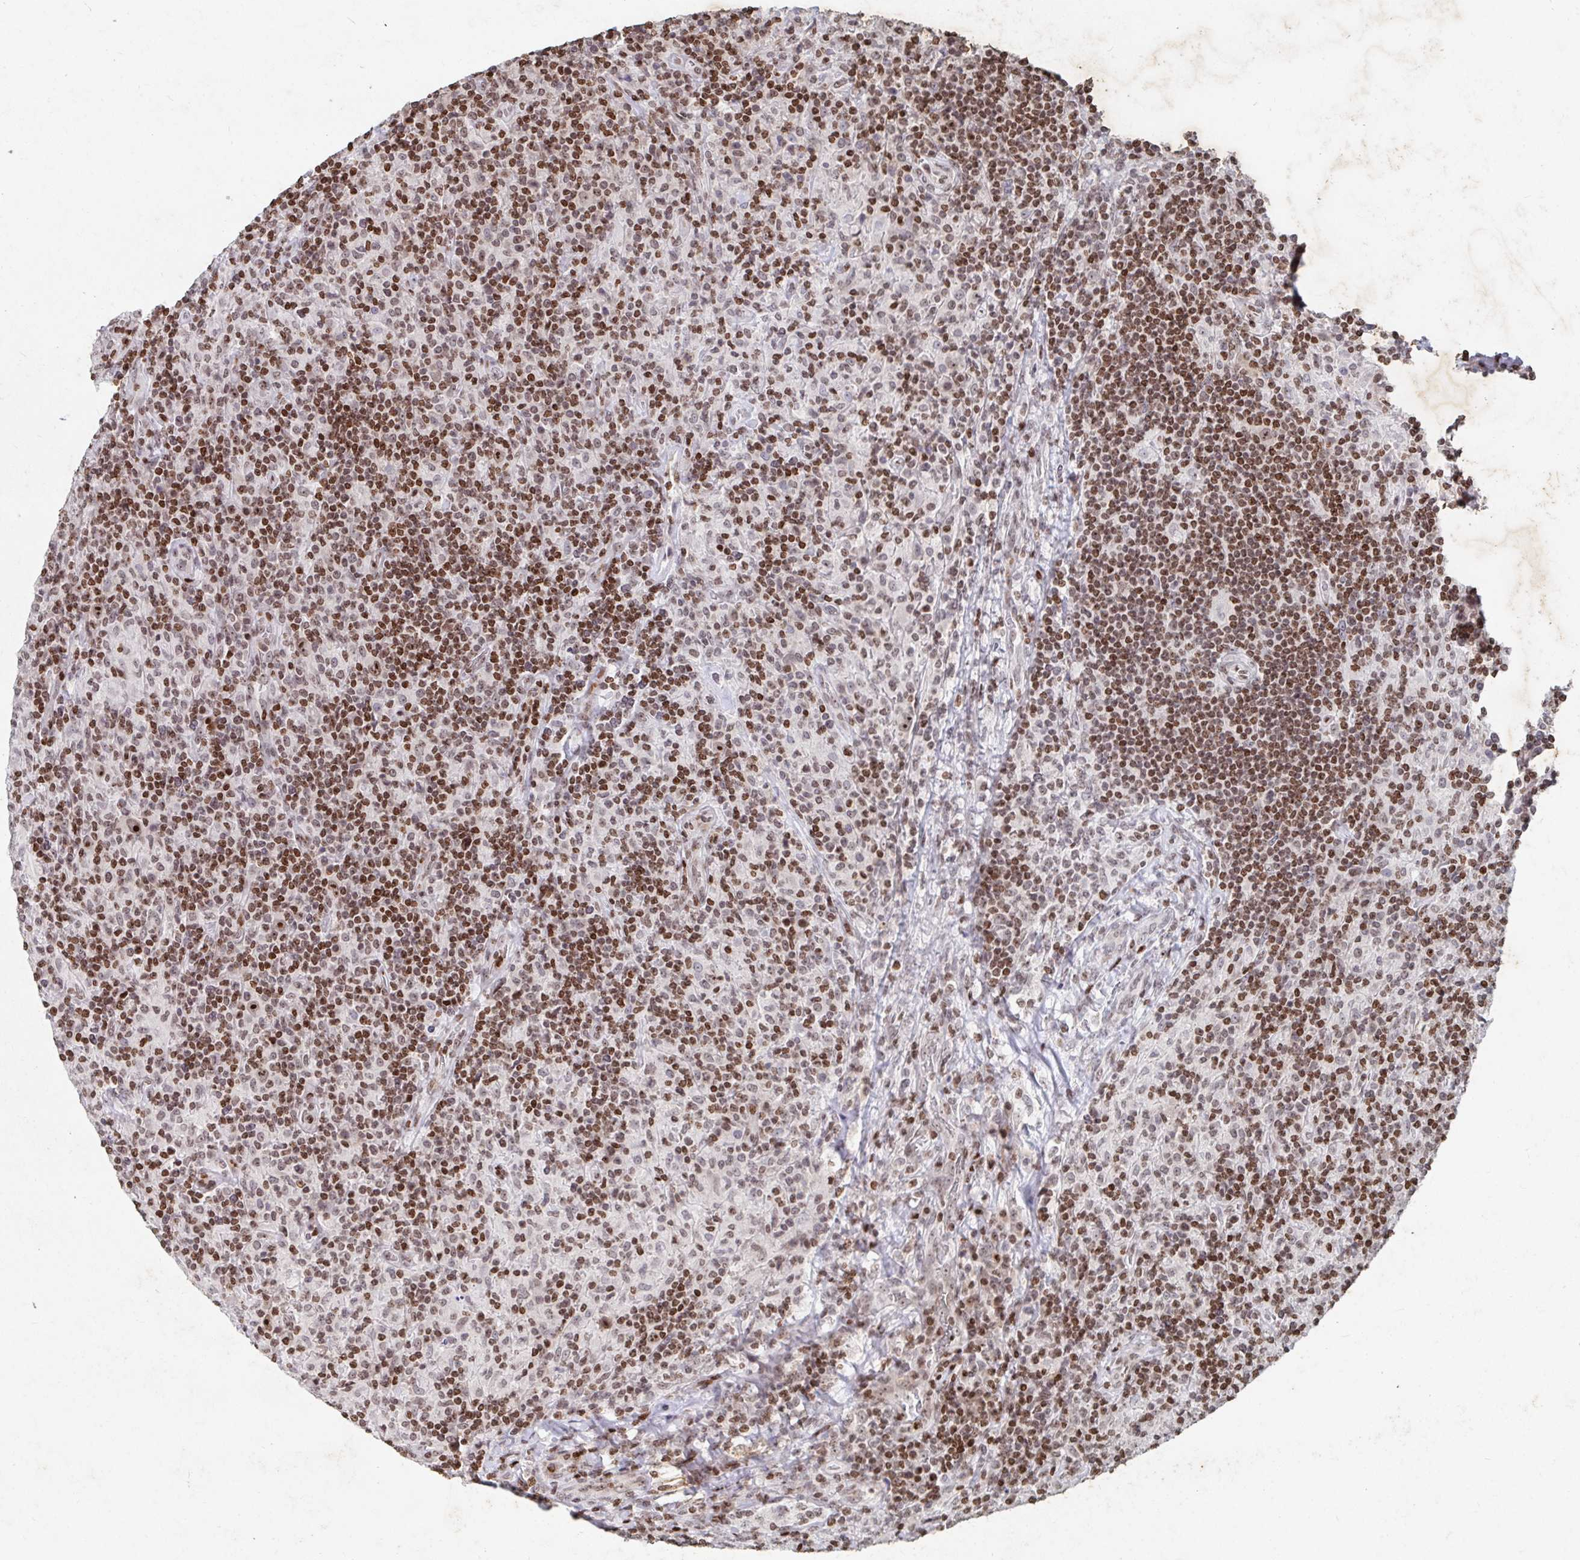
{"staining": {"intensity": "moderate", "quantity": "25%-75%", "location": "nuclear"}, "tissue": "lymphoma", "cell_type": "Tumor cells", "image_type": "cancer", "snomed": [{"axis": "morphology", "description": "Hodgkin's disease, NOS"}, {"axis": "topography", "description": "Lymph node"}], "caption": "Brown immunohistochemical staining in human Hodgkin's disease reveals moderate nuclear staining in approximately 25%-75% of tumor cells.", "gene": "C19orf53", "patient": {"sex": "male", "age": 70}}